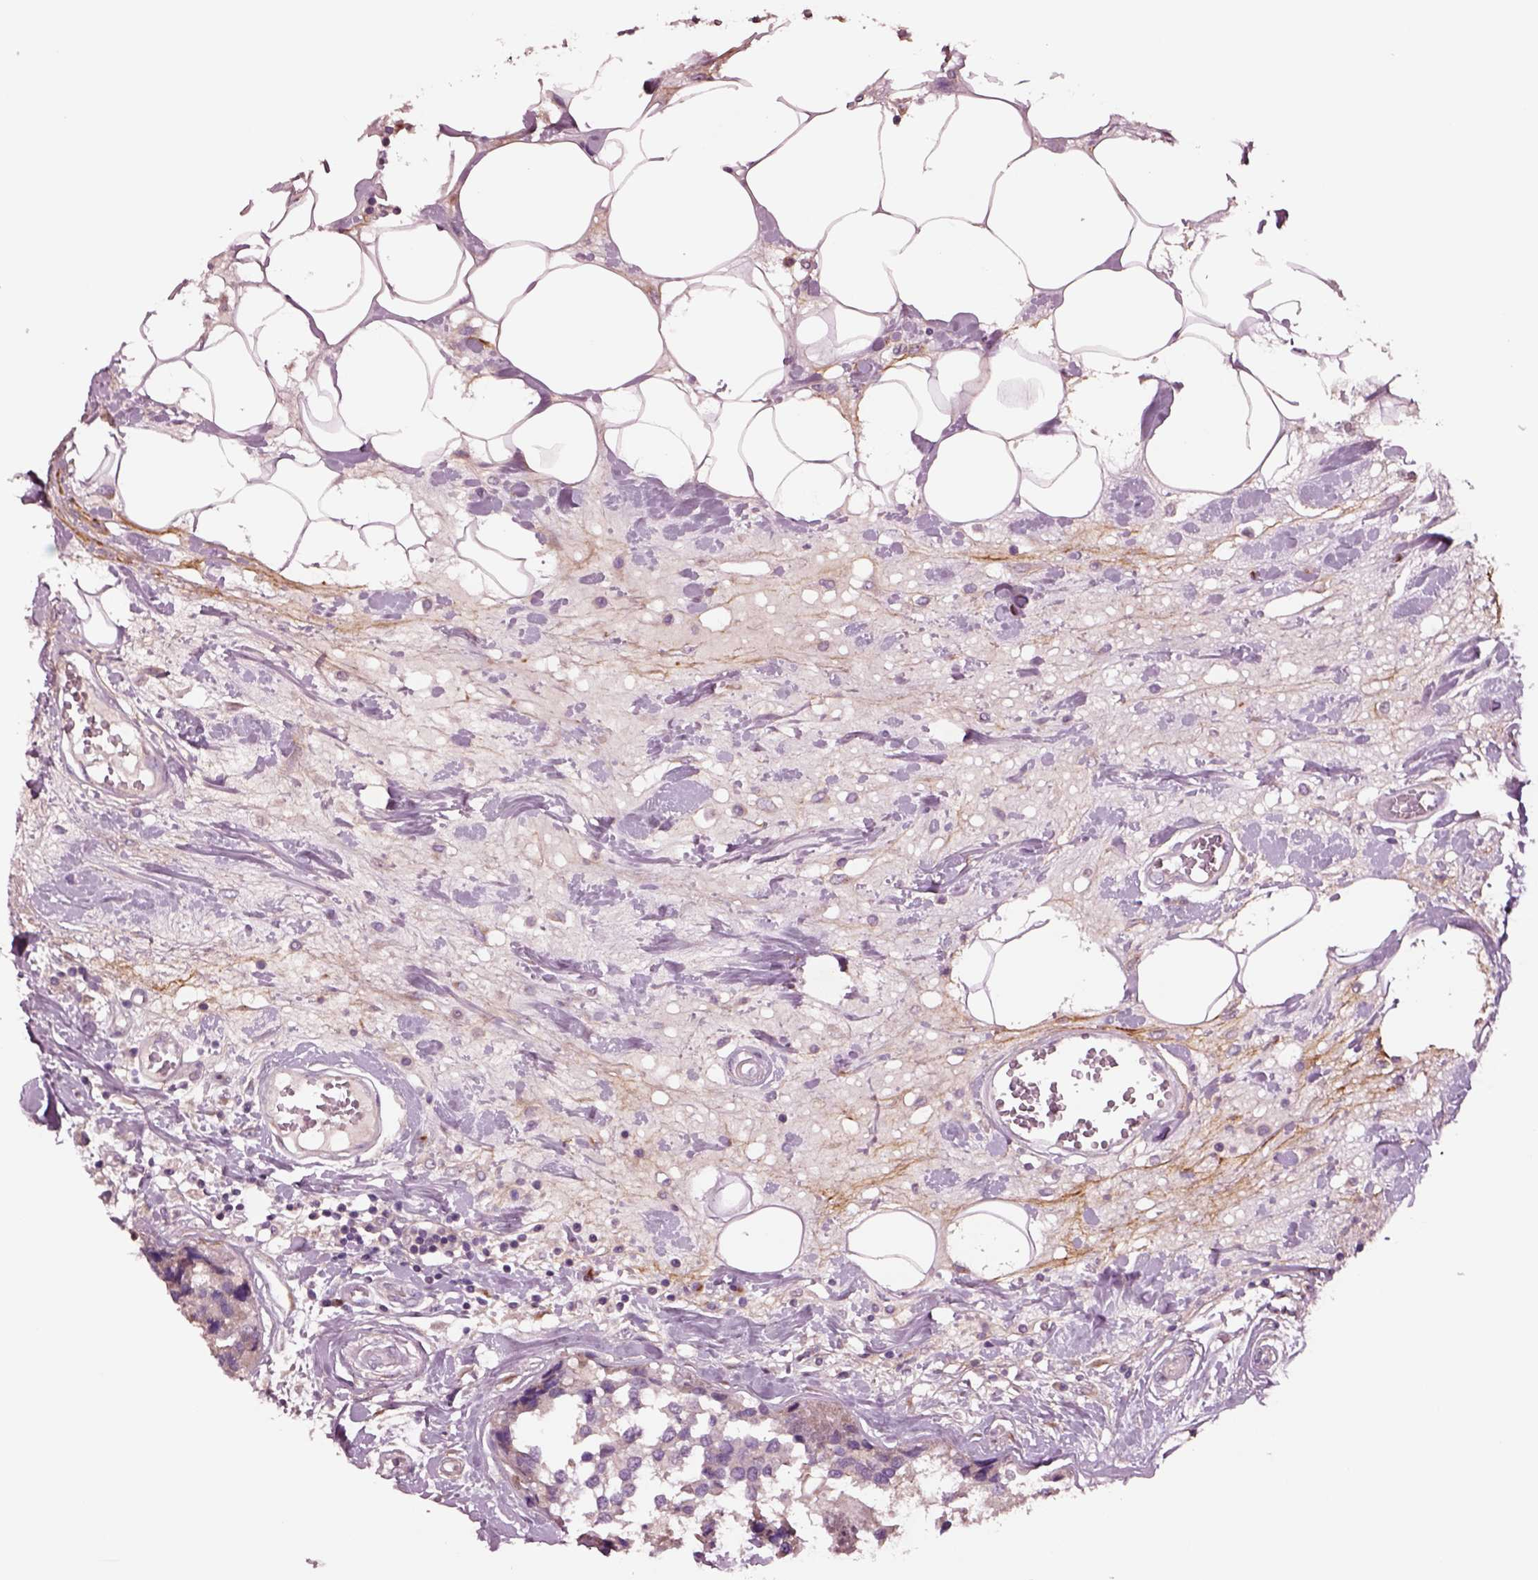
{"staining": {"intensity": "negative", "quantity": "none", "location": "none"}, "tissue": "breast cancer", "cell_type": "Tumor cells", "image_type": "cancer", "snomed": [{"axis": "morphology", "description": "Lobular carcinoma"}, {"axis": "topography", "description": "Breast"}], "caption": "Tumor cells show no significant expression in breast lobular carcinoma. Nuclei are stained in blue.", "gene": "SEC23A", "patient": {"sex": "female", "age": 59}}